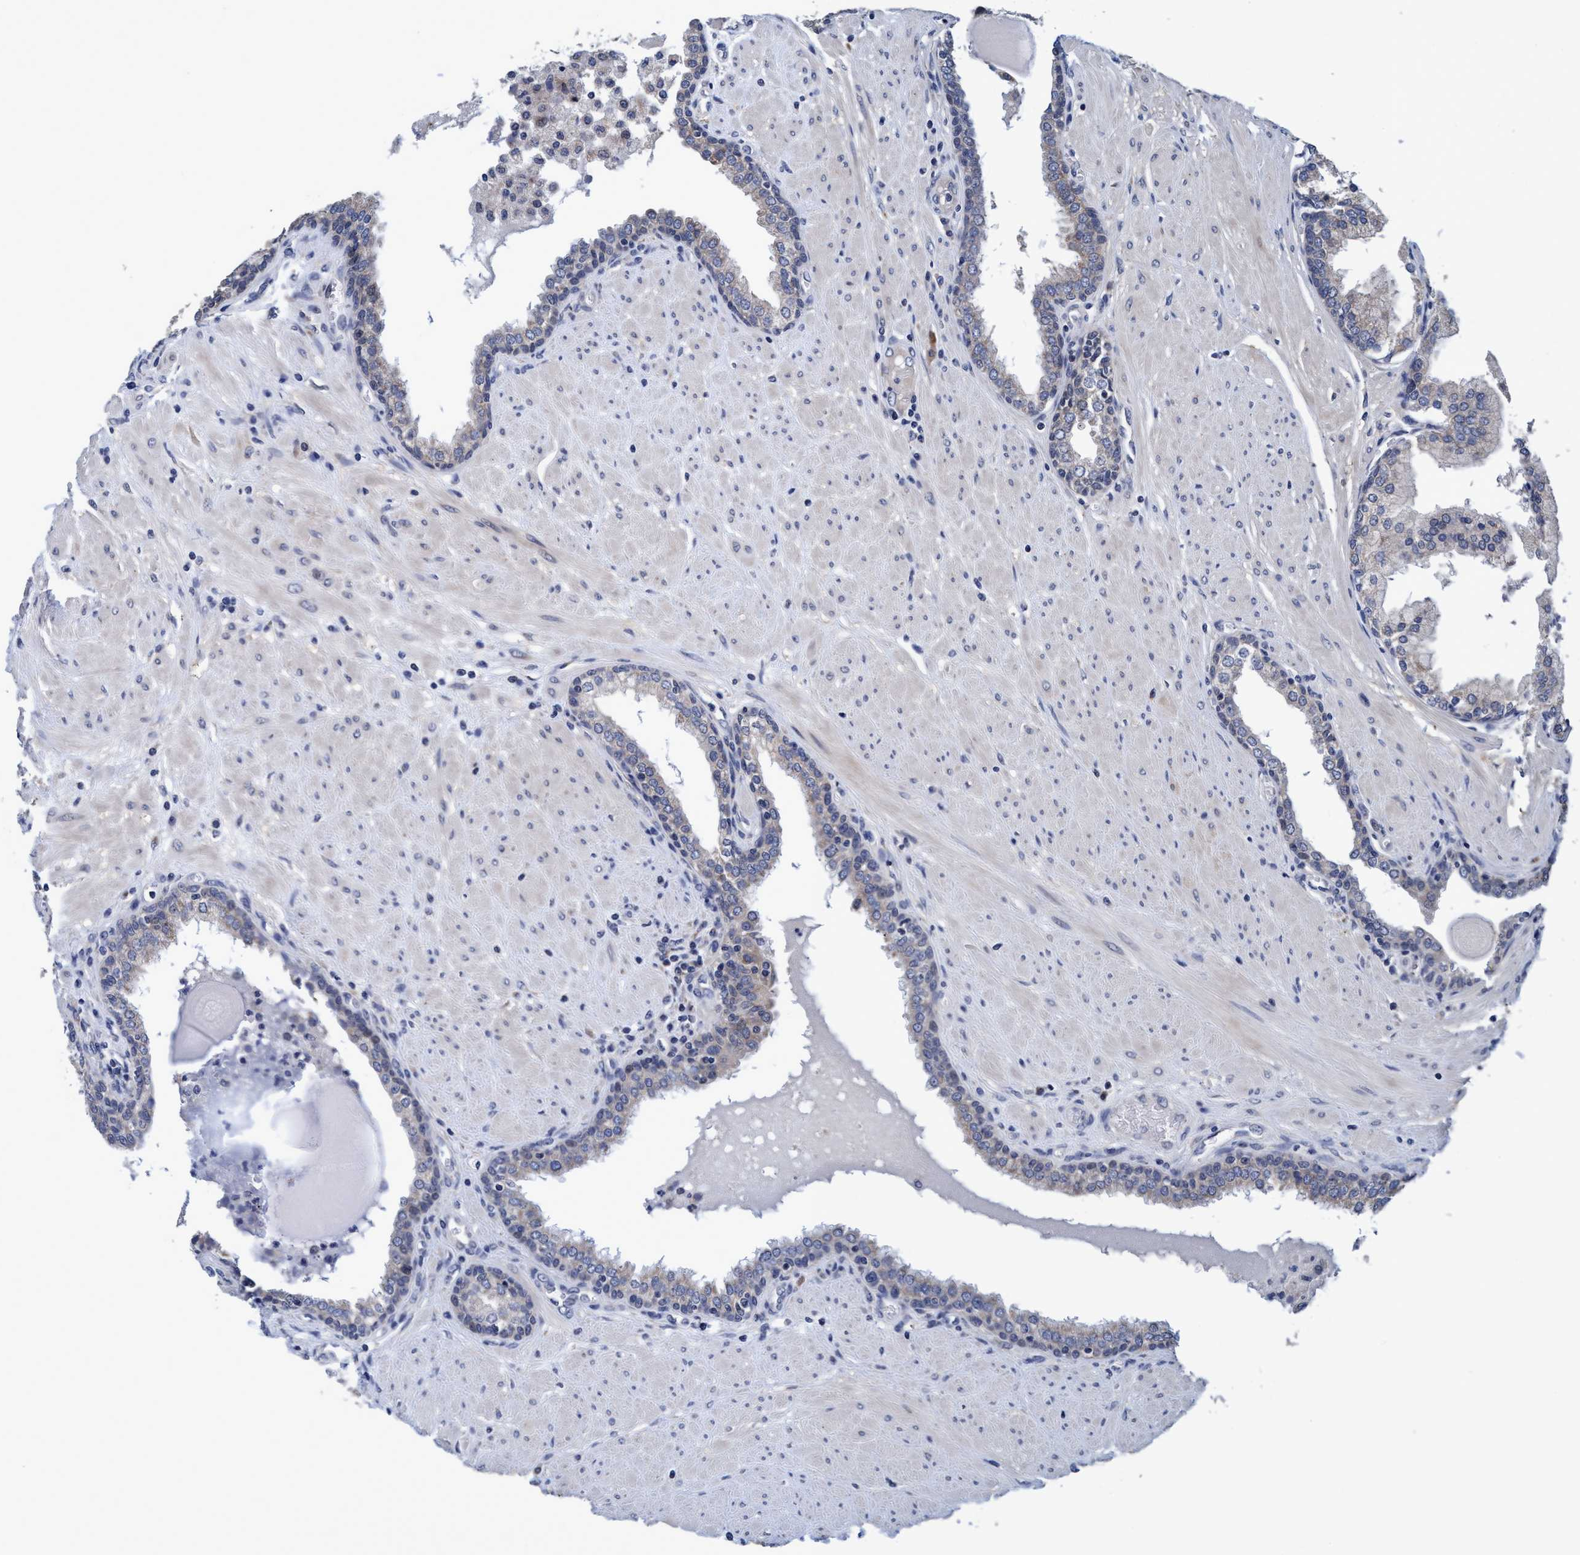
{"staining": {"intensity": "moderate", "quantity": "25%-75%", "location": "cytoplasmic/membranous"}, "tissue": "prostate", "cell_type": "Glandular cells", "image_type": "normal", "snomed": [{"axis": "morphology", "description": "Normal tissue, NOS"}, {"axis": "topography", "description": "Prostate"}], "caption": "Immunohistochemistry (IHC) staining of unremarkable prostate, which shows medium levels of moderate cytoplasmic/membranous expression in about 25%-75% of glandular cells indicating moderate cytoplasmic/membranous protein positivity. The staining was performed using DAB (brown) for protein detection and nuclei were counterstained in hematoxylin (blue).", "gene": "CALCOCO2", "patient": {"sex": "male", "age": 51}}